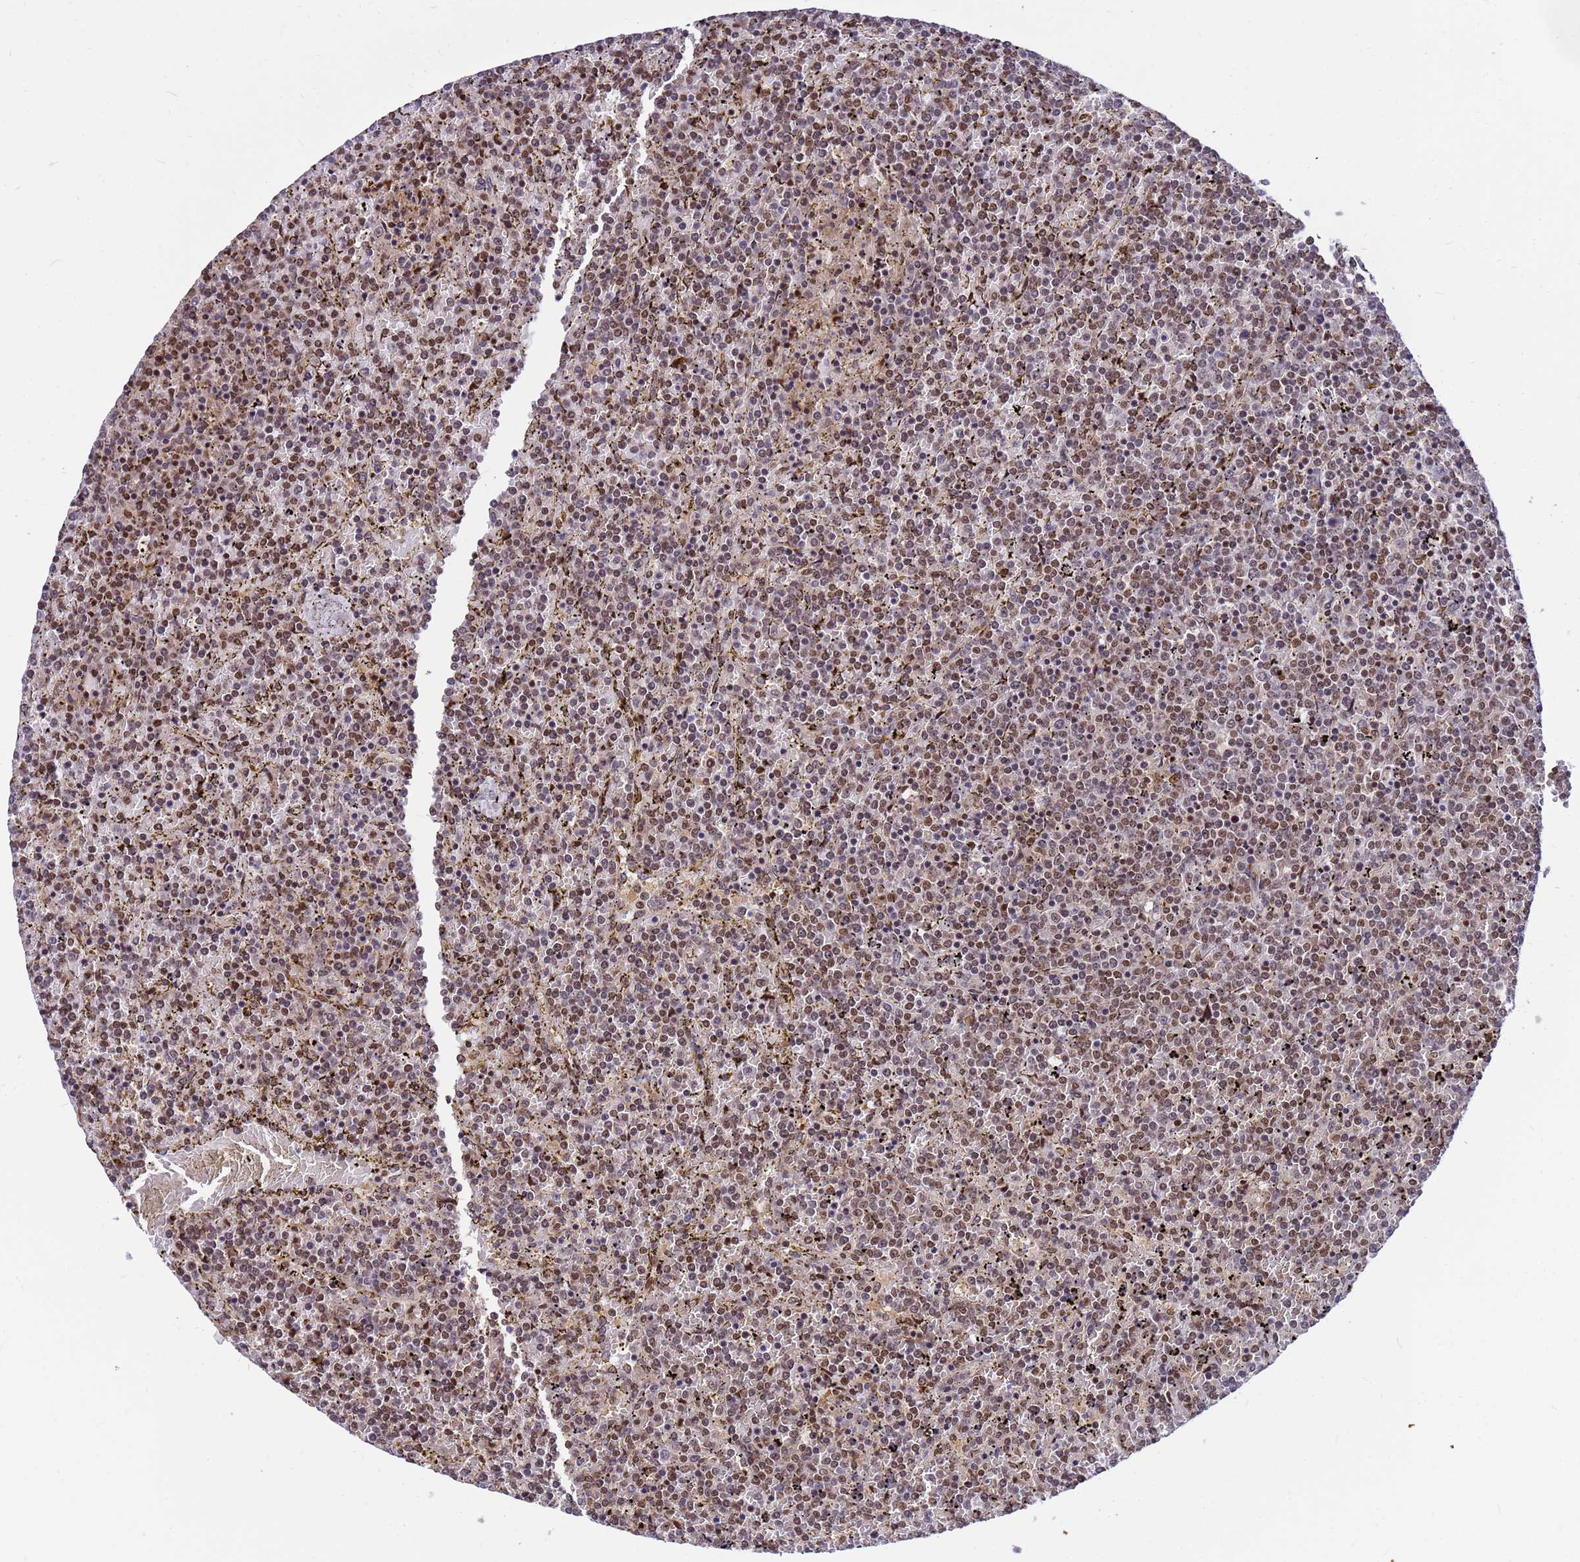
{"staining": {"intensity": "moderate", "quantity": "25%-75%", "location": "nuclear"}, "tissue": "lymphoma", "cell_type": "Tumor cells", "image_type": "cancer", "snomed": [{"axis": "morphology", "description": "Malignant lymphoma, non-Hodgkin's type, Low grade"}, {"axis": "topography", "description": "Spleen"}], "caption": "Malignant lymphoma, non-Hodgkin's type (low-grade) stained for a protein (brown) reveals moderate nuclear positive staining in approximately 25%-75% of tumor cells.", "gene": "NCBP2", "patient": {"sex": "female", "age": 19}}